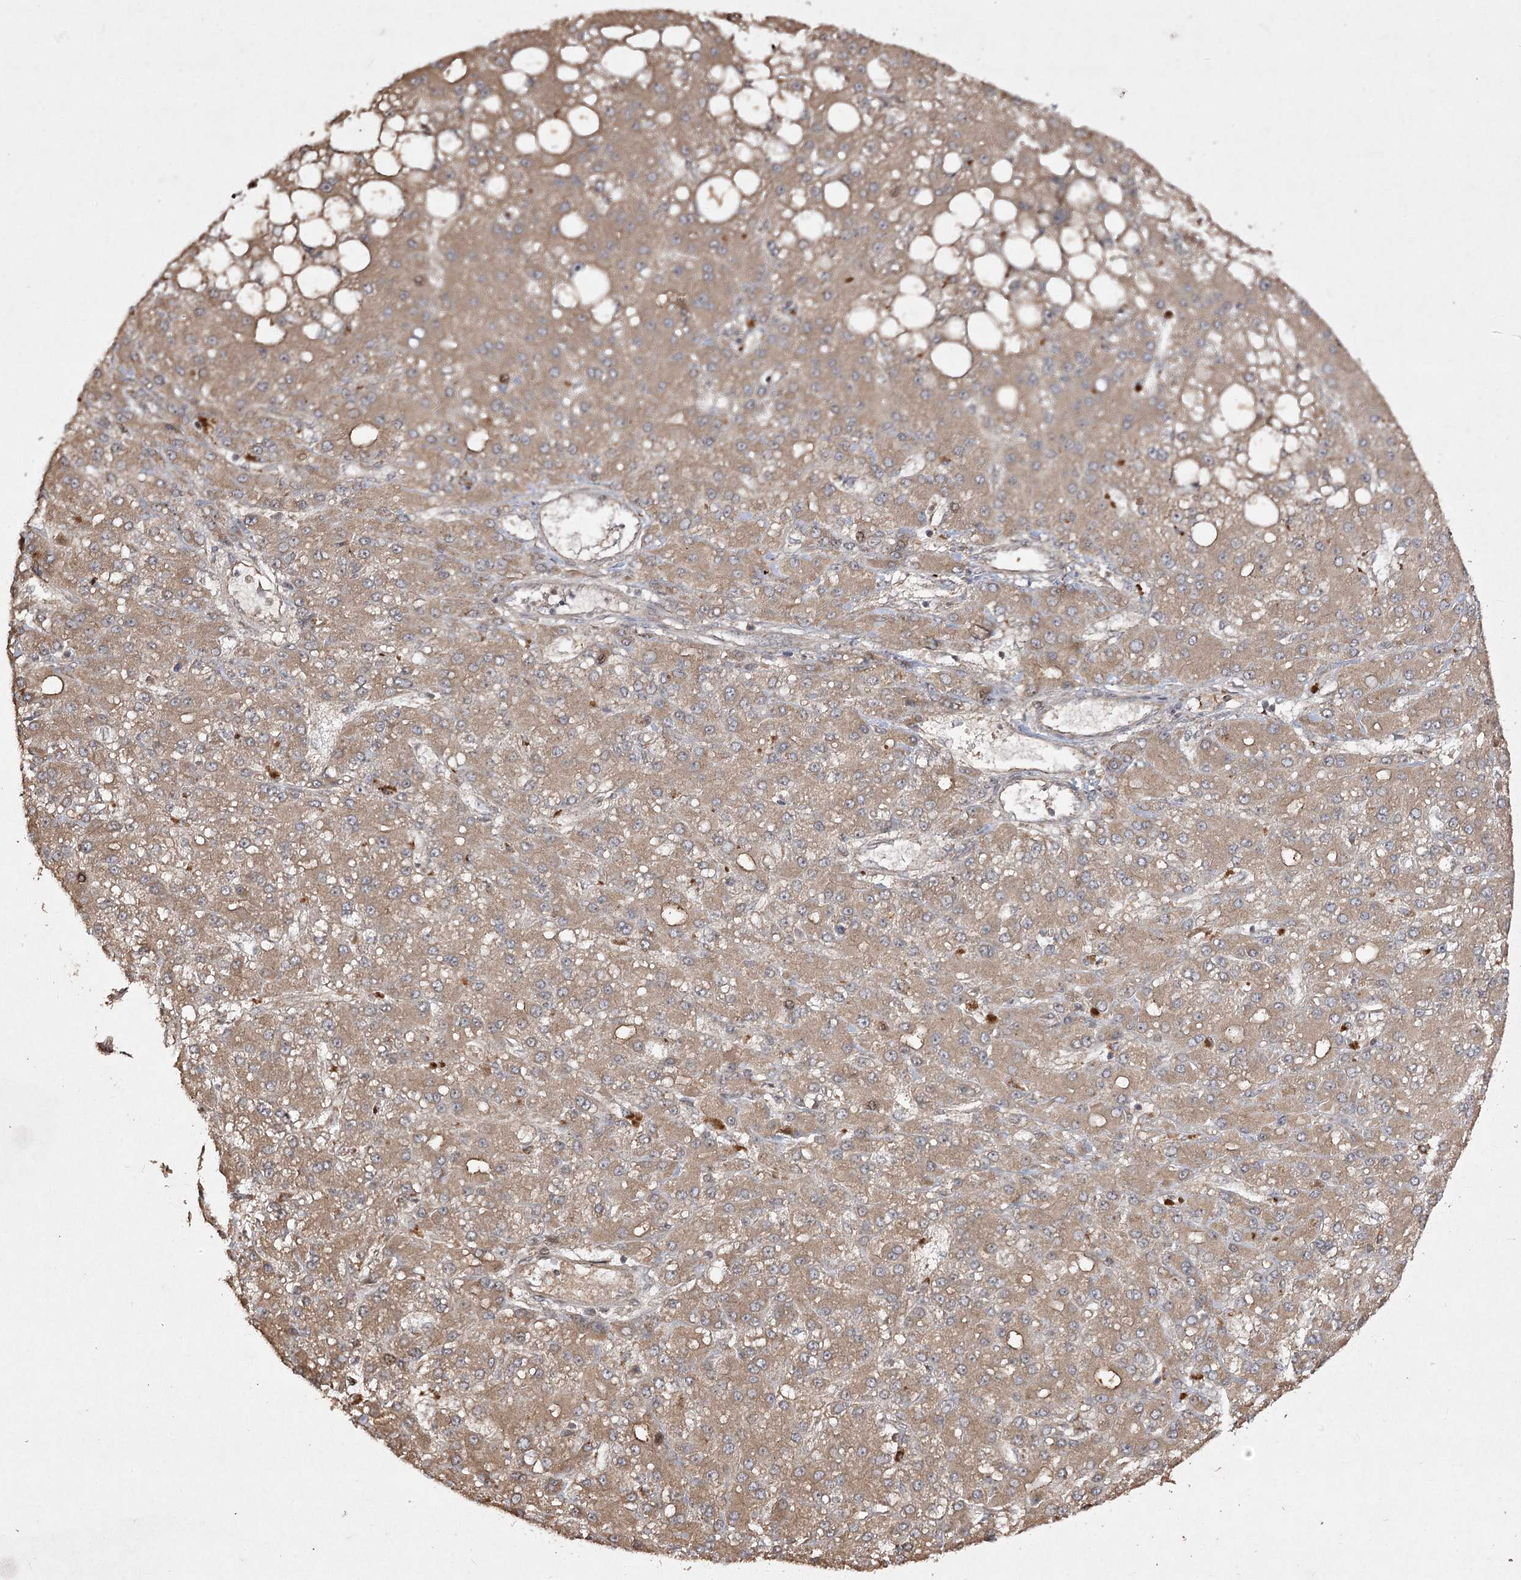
{"staining": {"intensity": "moderate", "quantity": ">75%", "location": "cytoplasmic/membranous"}, "tissue": "liver cancer", "cell_type": "Tumor cells", "image_type": "cancer", "snomed": [{"axis": "morphology", "description": "Carcinoma, Hepatocellular, NOS"}, {"axis": "topography", "description": "Liver"}], "caption": "Human hepatocellular carcinoma (liver) stained with a protein marker exhibits moderate staining in tumor cells.", "gene": "FANCL", "patient": {"sex": "male", "age": 67}}